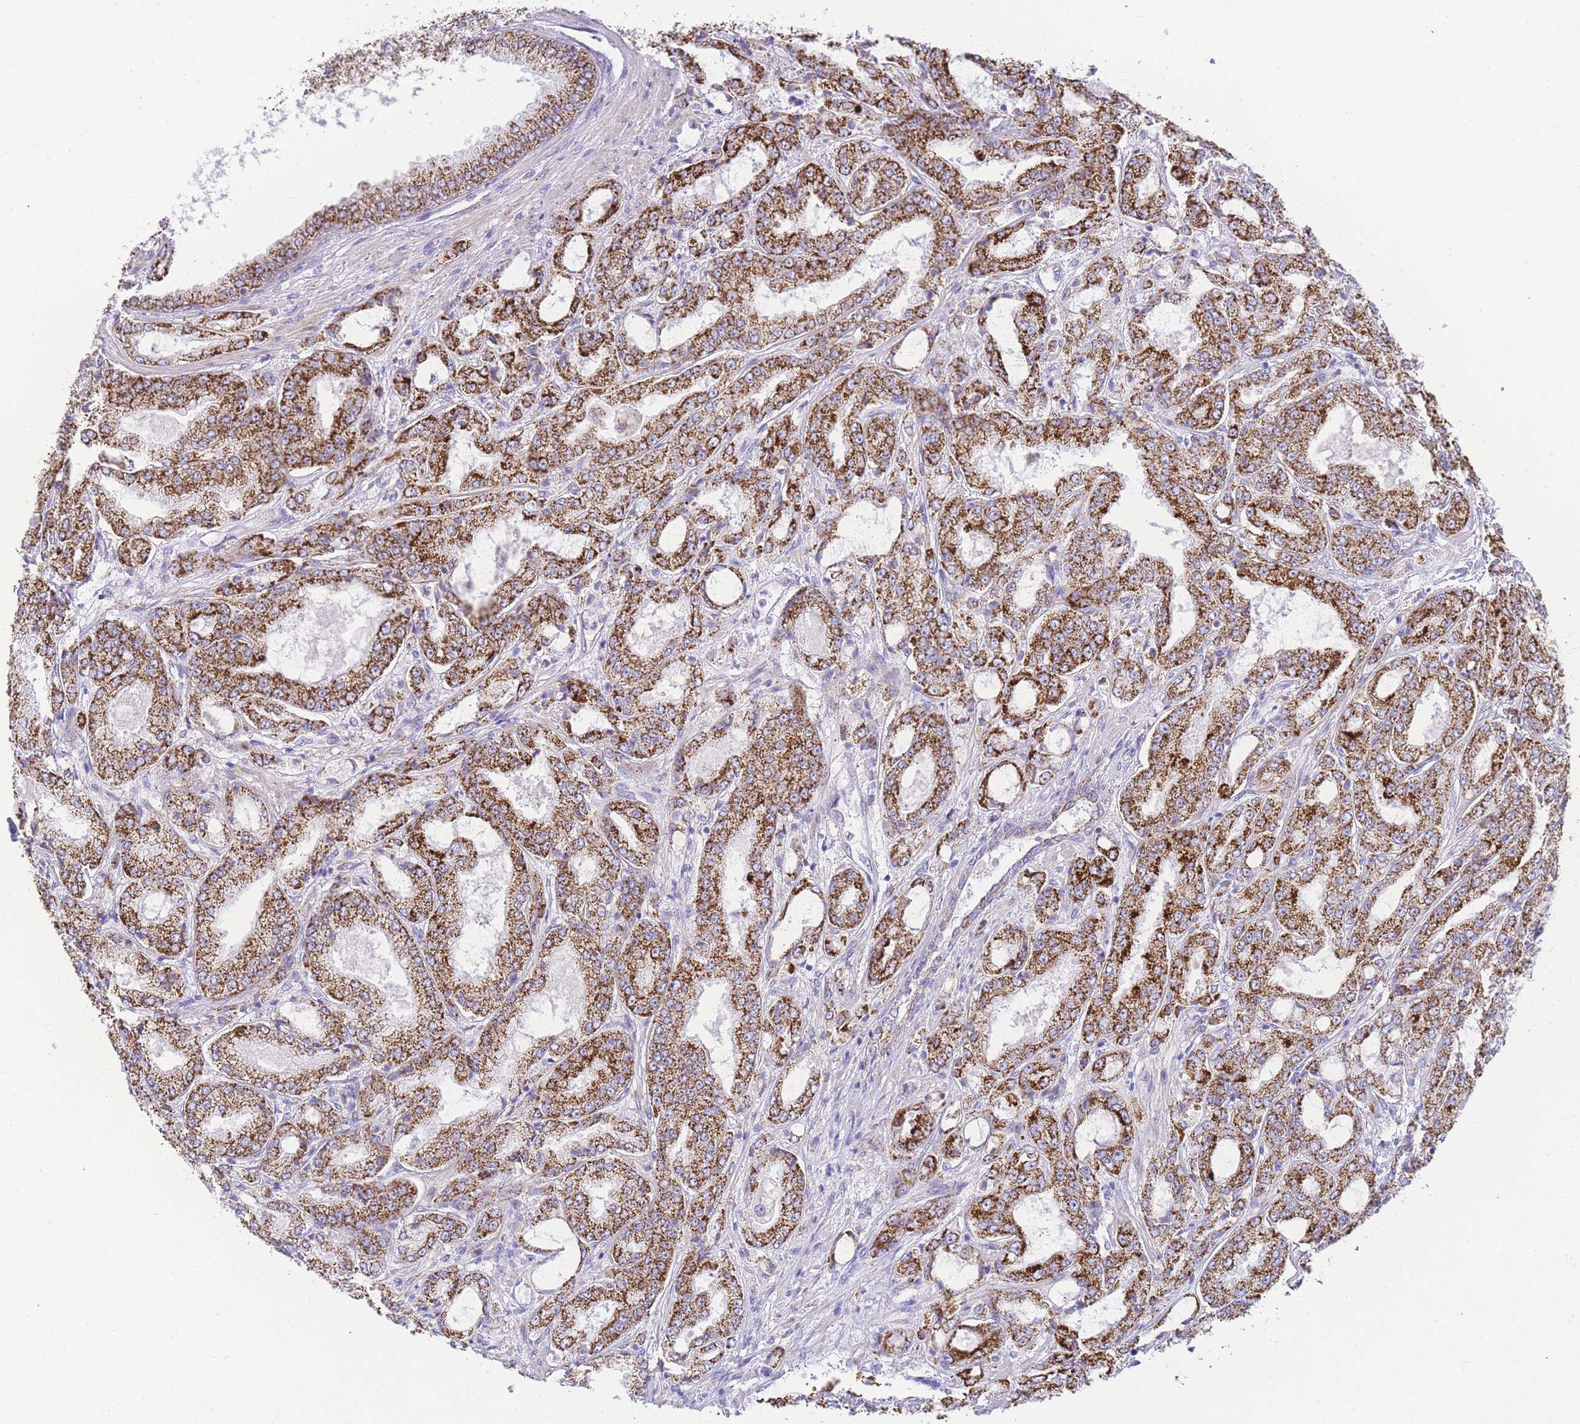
{"staining": {"intensity": "strong", "quantity": ">75%", "location": "cytoplasmic/membranous"}, "tissue": "prostate cancer", "cell_type": "Tumor cells", "image_type": "cancer", "snomed": [{"axis": "morphology", "description": "Adenocarcinoma, High grade"}, {"axis": "topography", "description": "Prostate"}], "caption": "Prostate cancer tissue exhibits strong cytoplasmic/membranous positivity in approximately >75% of tumor cells, visualized by immunohistochemistry. (brown staining indicates protein expression, while blue staining denotes nuclei).", "gene": "ACSM4", "patient": {"sex": "male", "age": 71}}